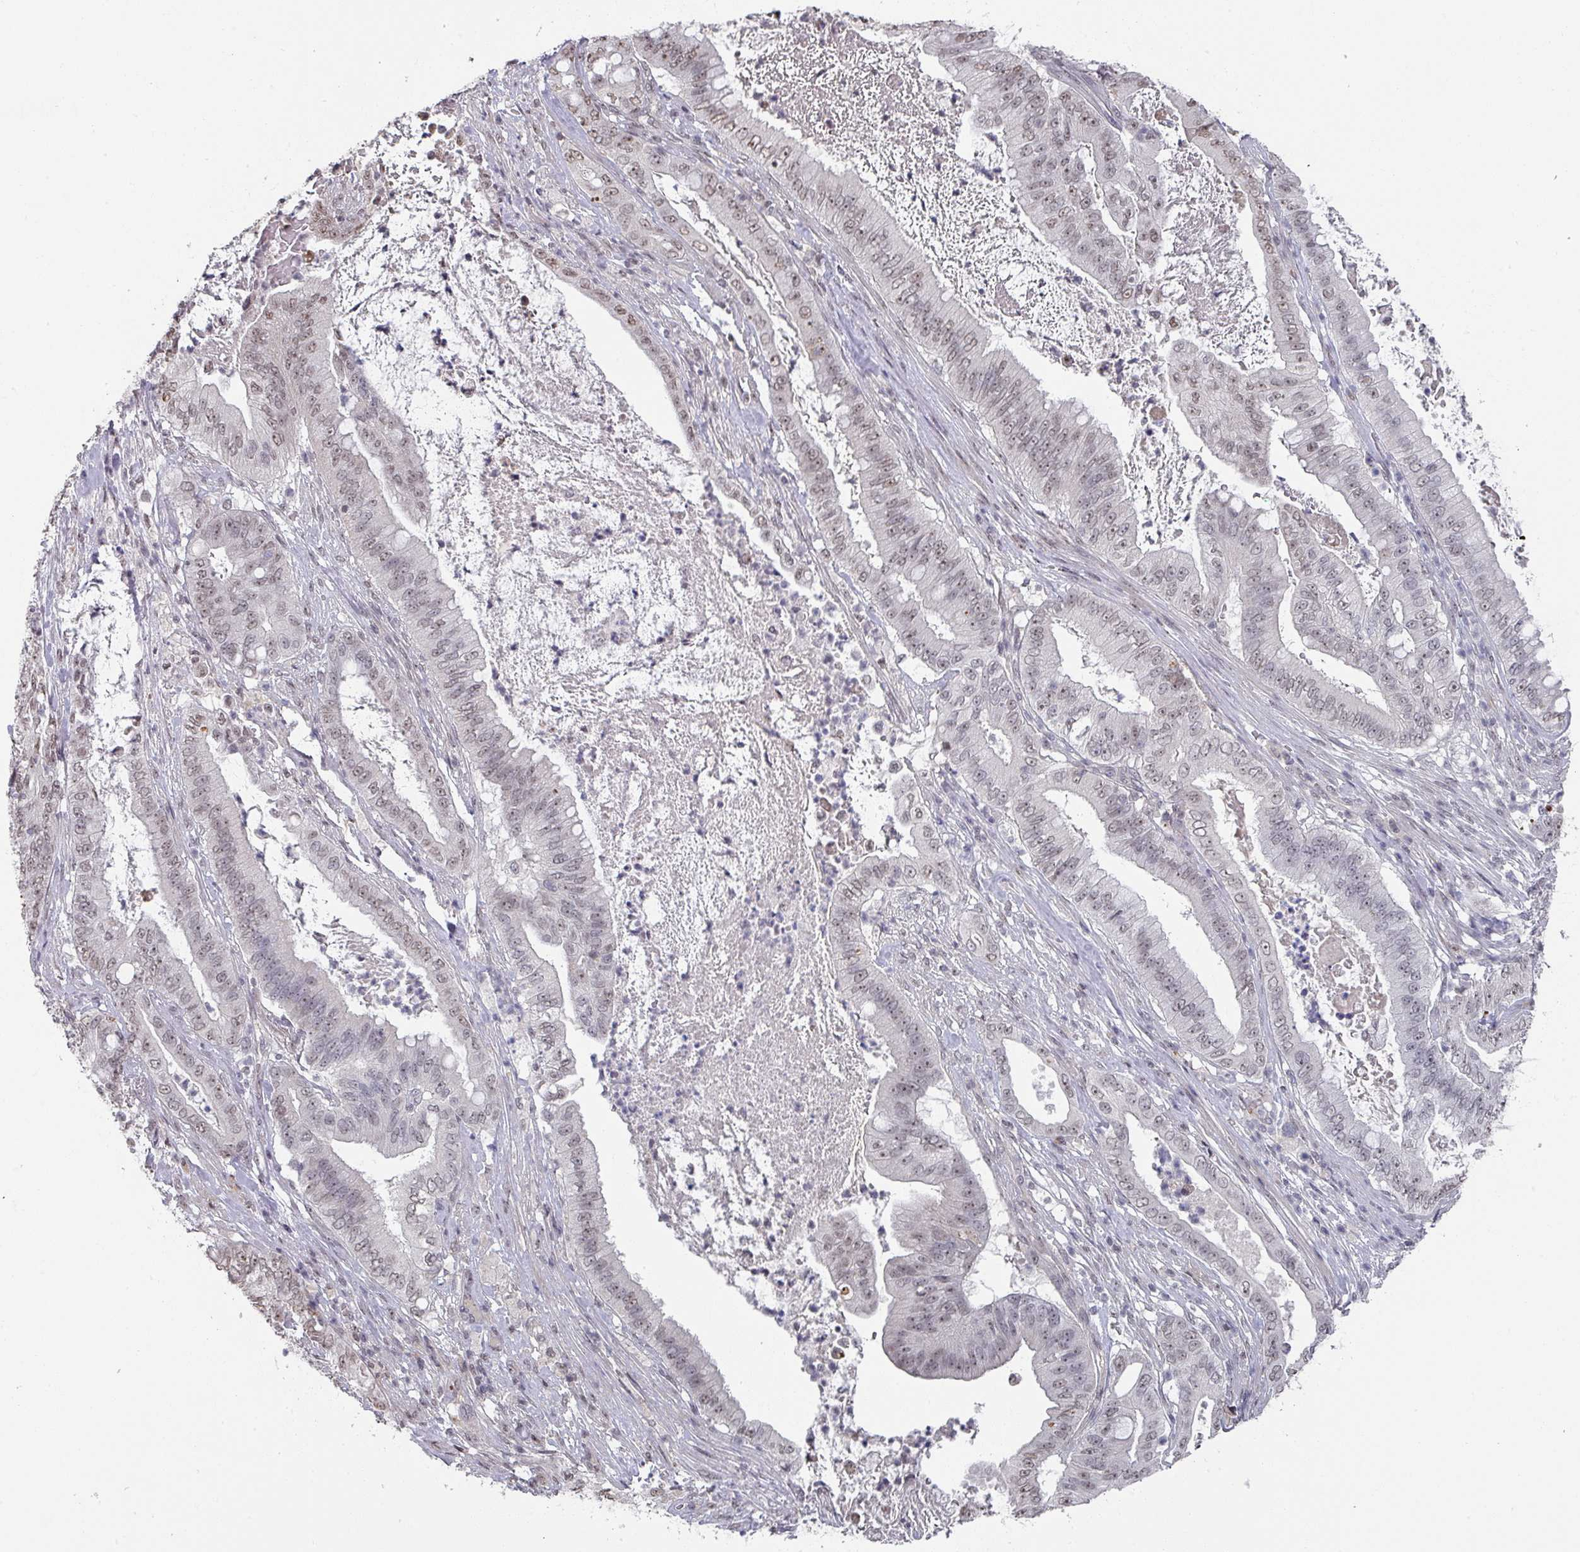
{"staining": {"intensity": "weak", "quantity": ">75%", "location": "nuclear"}, "tissue": "pancreatic cancer", "cell_type": "Tumor cells", "image_type": "cancer", "snomed": [{"axis": "morphology", "description": "Adenocarcinoma, NOS"}, {"axis": "topography", "description": "Pancreas"}], "caption": "The photomicrograph demonstrates immunohistochemical staining of pancreatic cancer (adenocarcinoma). There is weak nuclear staining is seen in about >75% of tumor cells.", "gene": "ZNF654", "patient": {"sex": "male", "age": 71}}